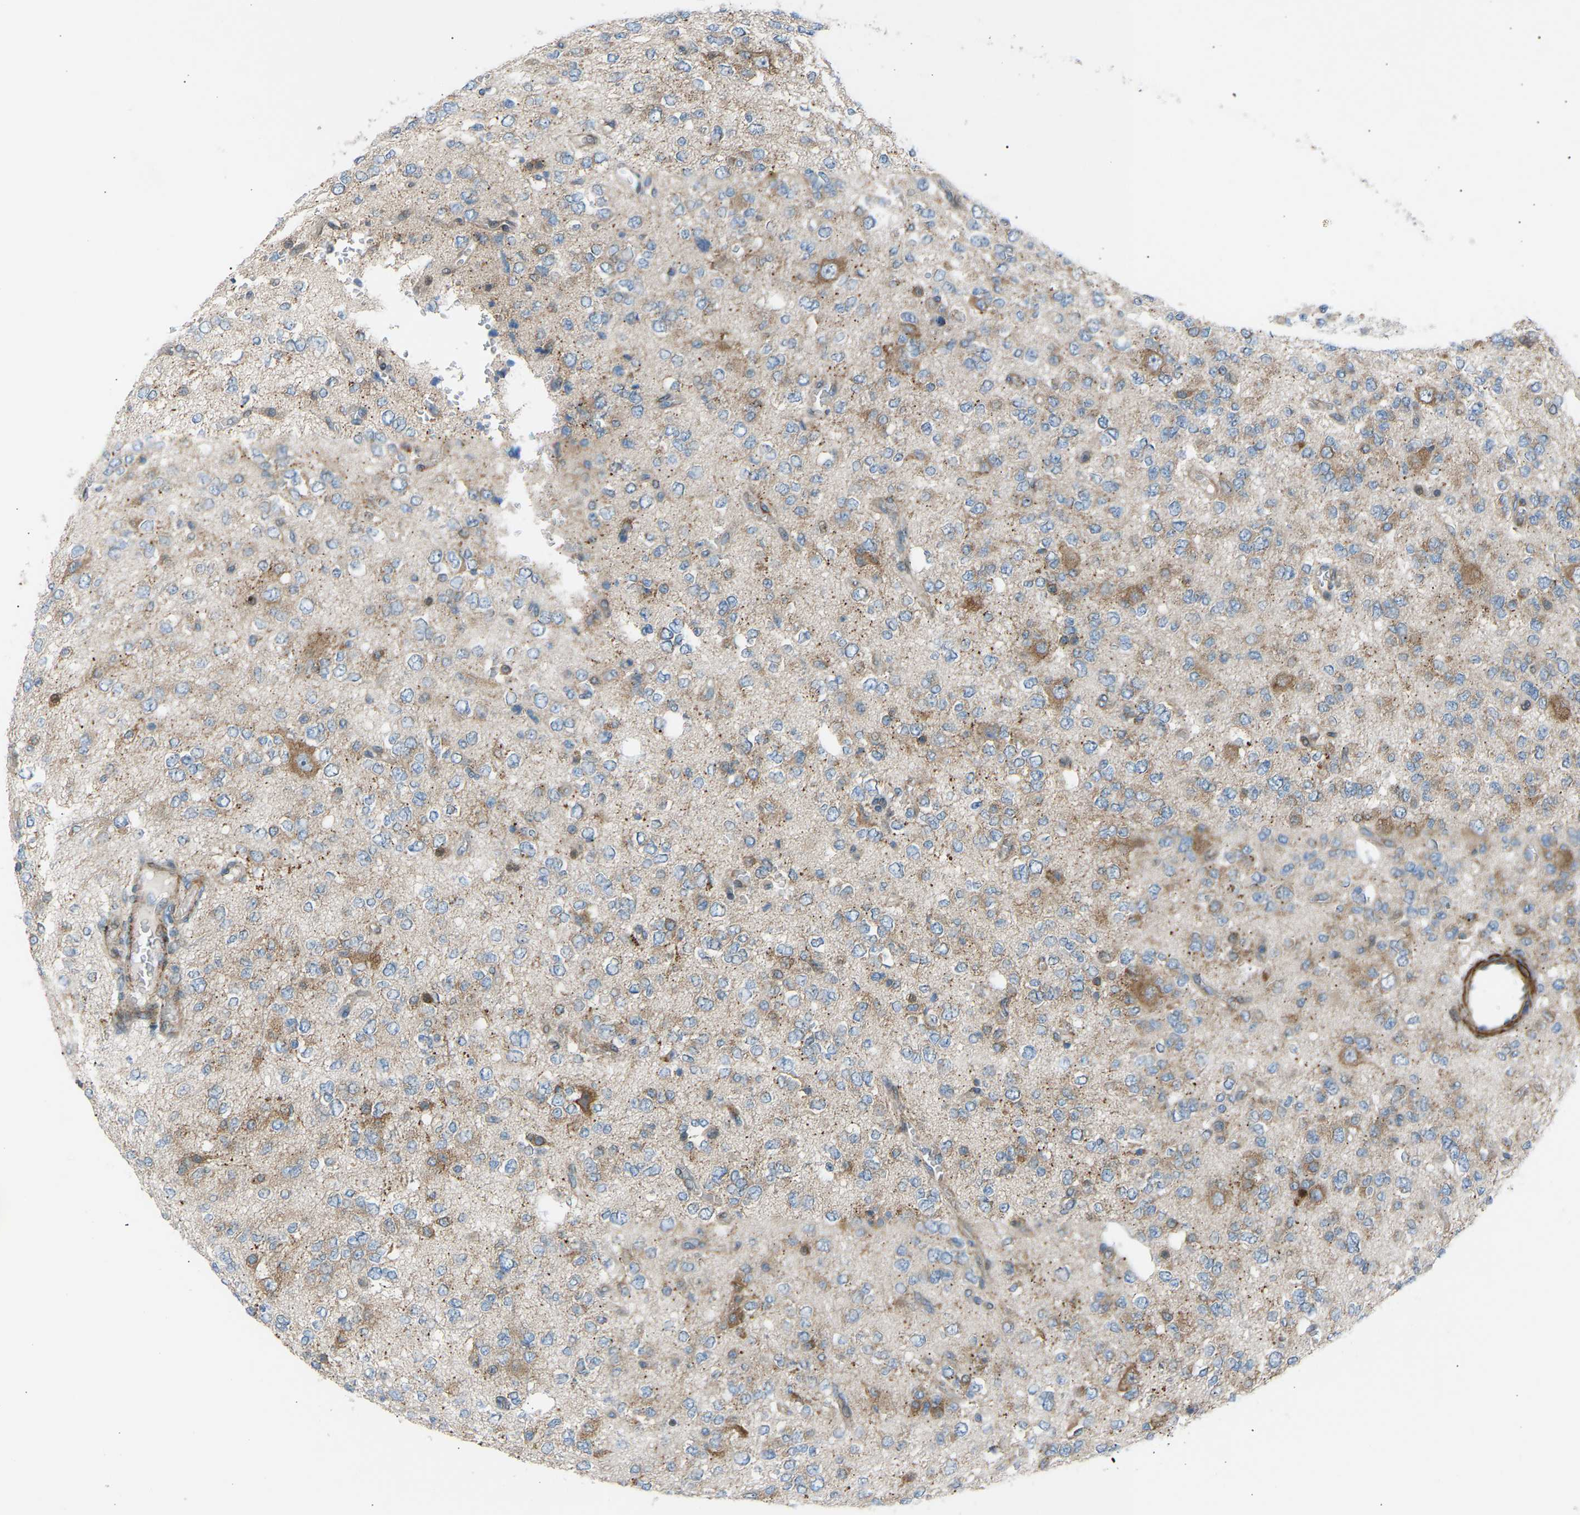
{"staining": {"intensity": "moderate", "quantity": "<25%", "location": "cytoplasmic/membranous"}, "tissue": "glioma", "cell_type": "Tumor cells", "image_type": "cancer", "snomed": [{"axis": "morphology", "description": "Glioma, malignant, Low grade"}, {"axis": "topography", "description": "Brain"}], "caption": "Glioma tissue exhibits moderate cytoplasmic/membranous positivity in approximately <25% of tumor cells, visualized by immunohistochemistry.", "gene": "VPS41", "patient": {"sex": "male", "age": 38}}